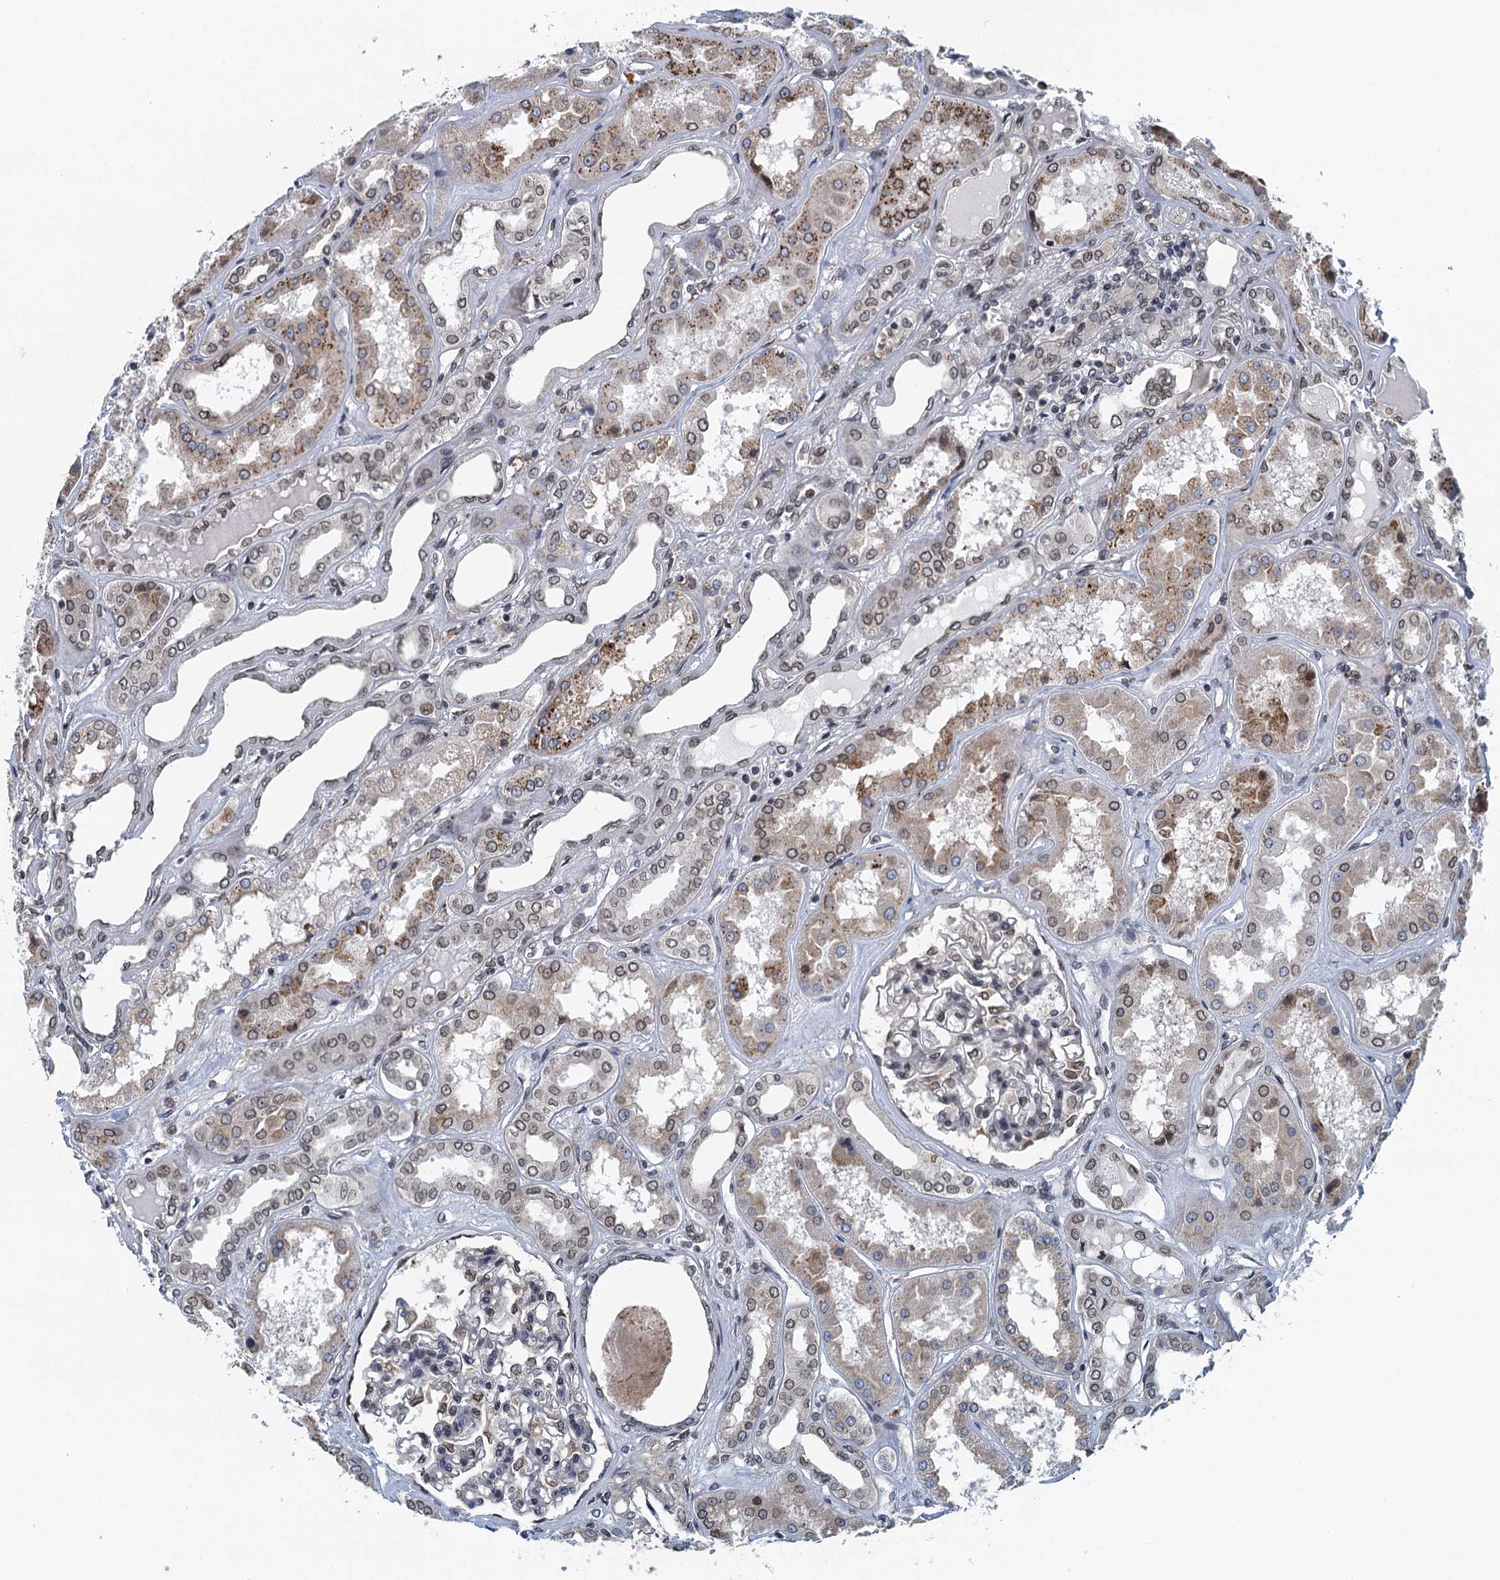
{"staining": {"intensity": "moderate", "quantity": "<25%", "location": "cytoplasmic/membranous,nuclear"}, "tissue": "kidney", "cell_type": "Cells in glomeruli", "image_type": "normal", "snomed": [{"axis": "morphology", "description": "Normal tissue, NOS"}, {"axis": "topography", "description": "Kidney"}], "caption": "A high-resolution photomicrograph shows immunohistochemistry staining of benign kidney, which reveals moderate cytoplasmic/membranous,nuclear staining in about <25% of cells in glomeruli.", "gene": "CCDC34", "patient": {"sex": "female", "age": 56}}